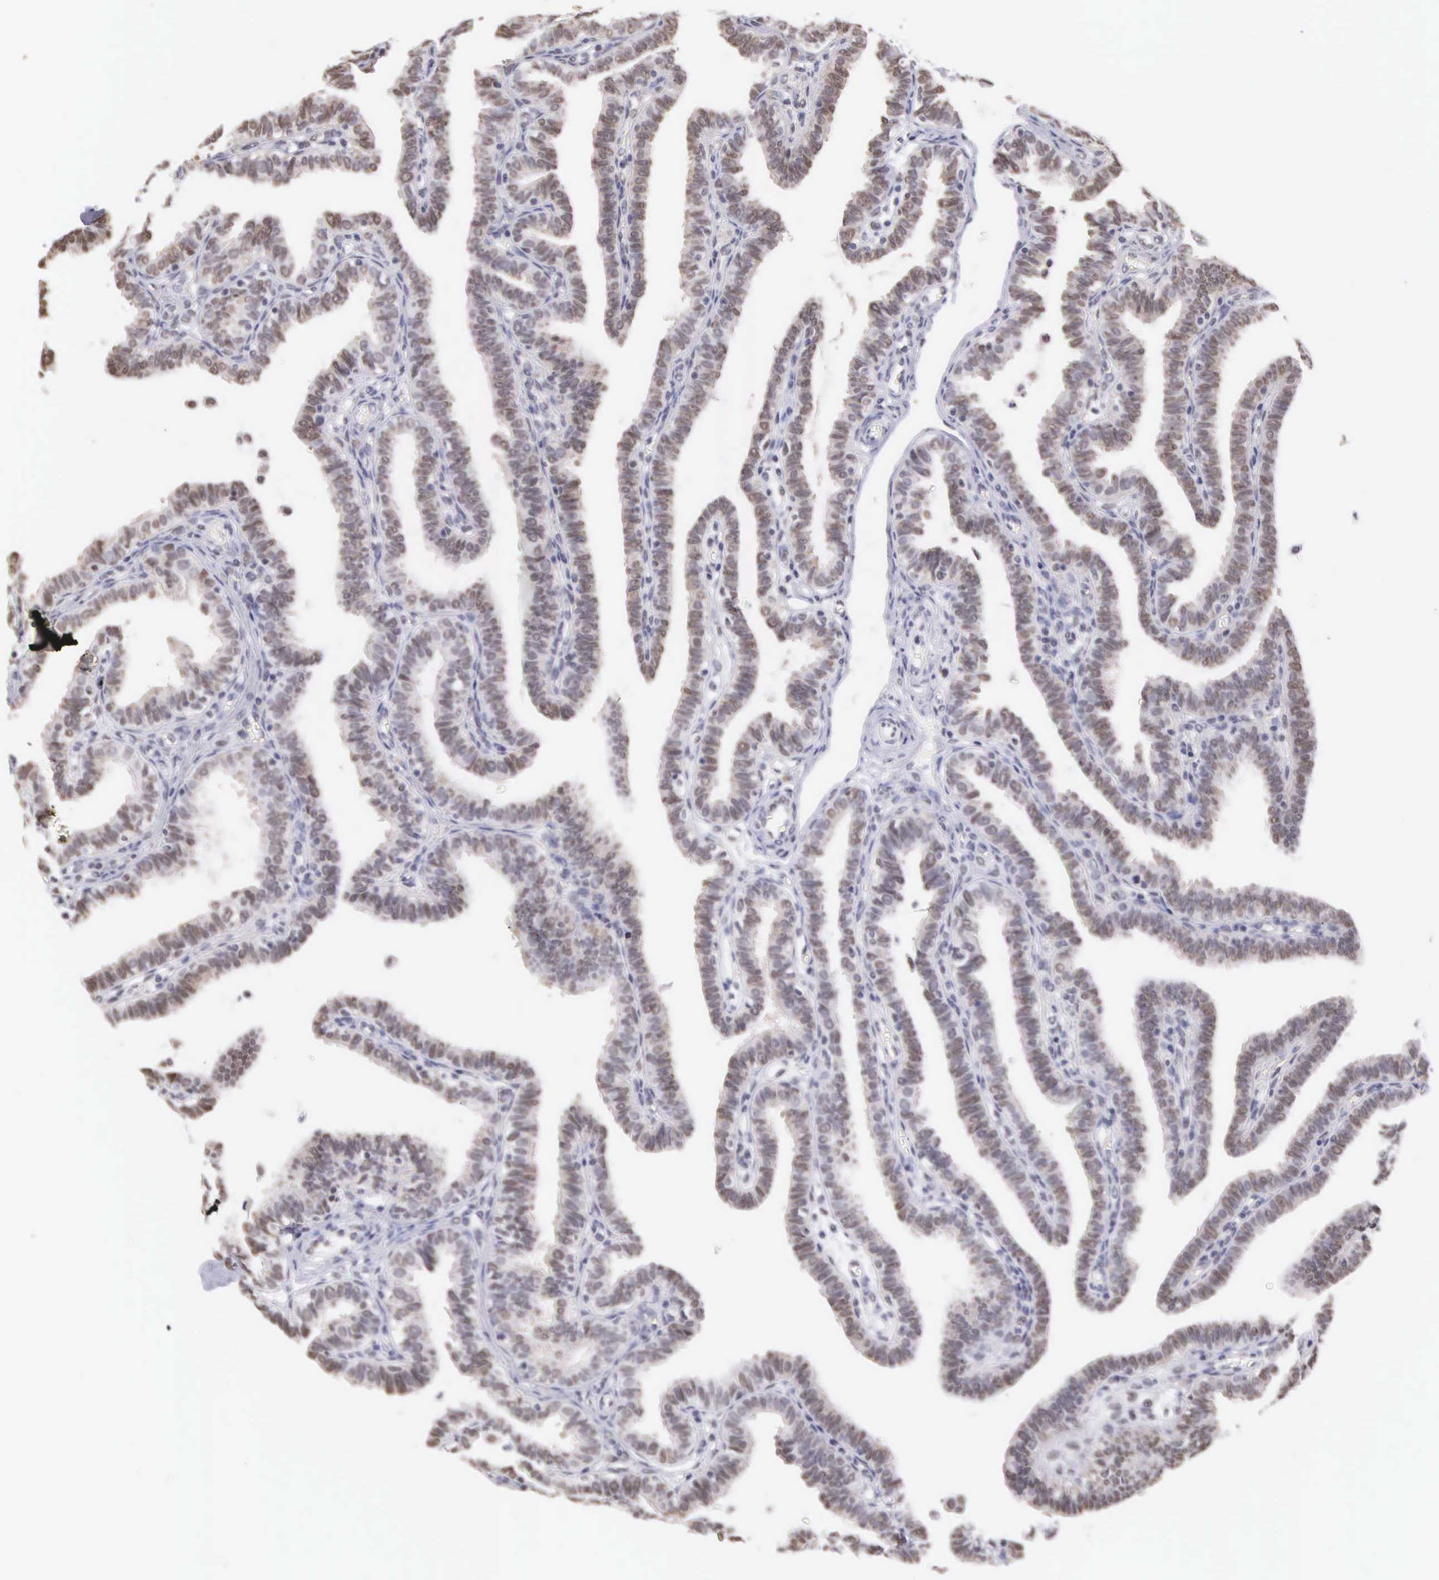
{"staining": {"intensity": "weak", "quantity": "25%-75%", "location": "nuclear"}, "tissue": "fallopian tube", "cell_type": "Glandular cells", "image_type": "normal", "snomed": [{"axis": "morphology", "description": "Normal tissue, NOS"}, {"axis": "topography", "description": "Fallopian tube"}], "caption": "The histopathology image demonstrates a brown stain indicating the presence of a protein in the nuclear of glandular cells in fallopian tube.", "gene": "HMGXB4", "patient": {"sex": "female", "age": 41}}